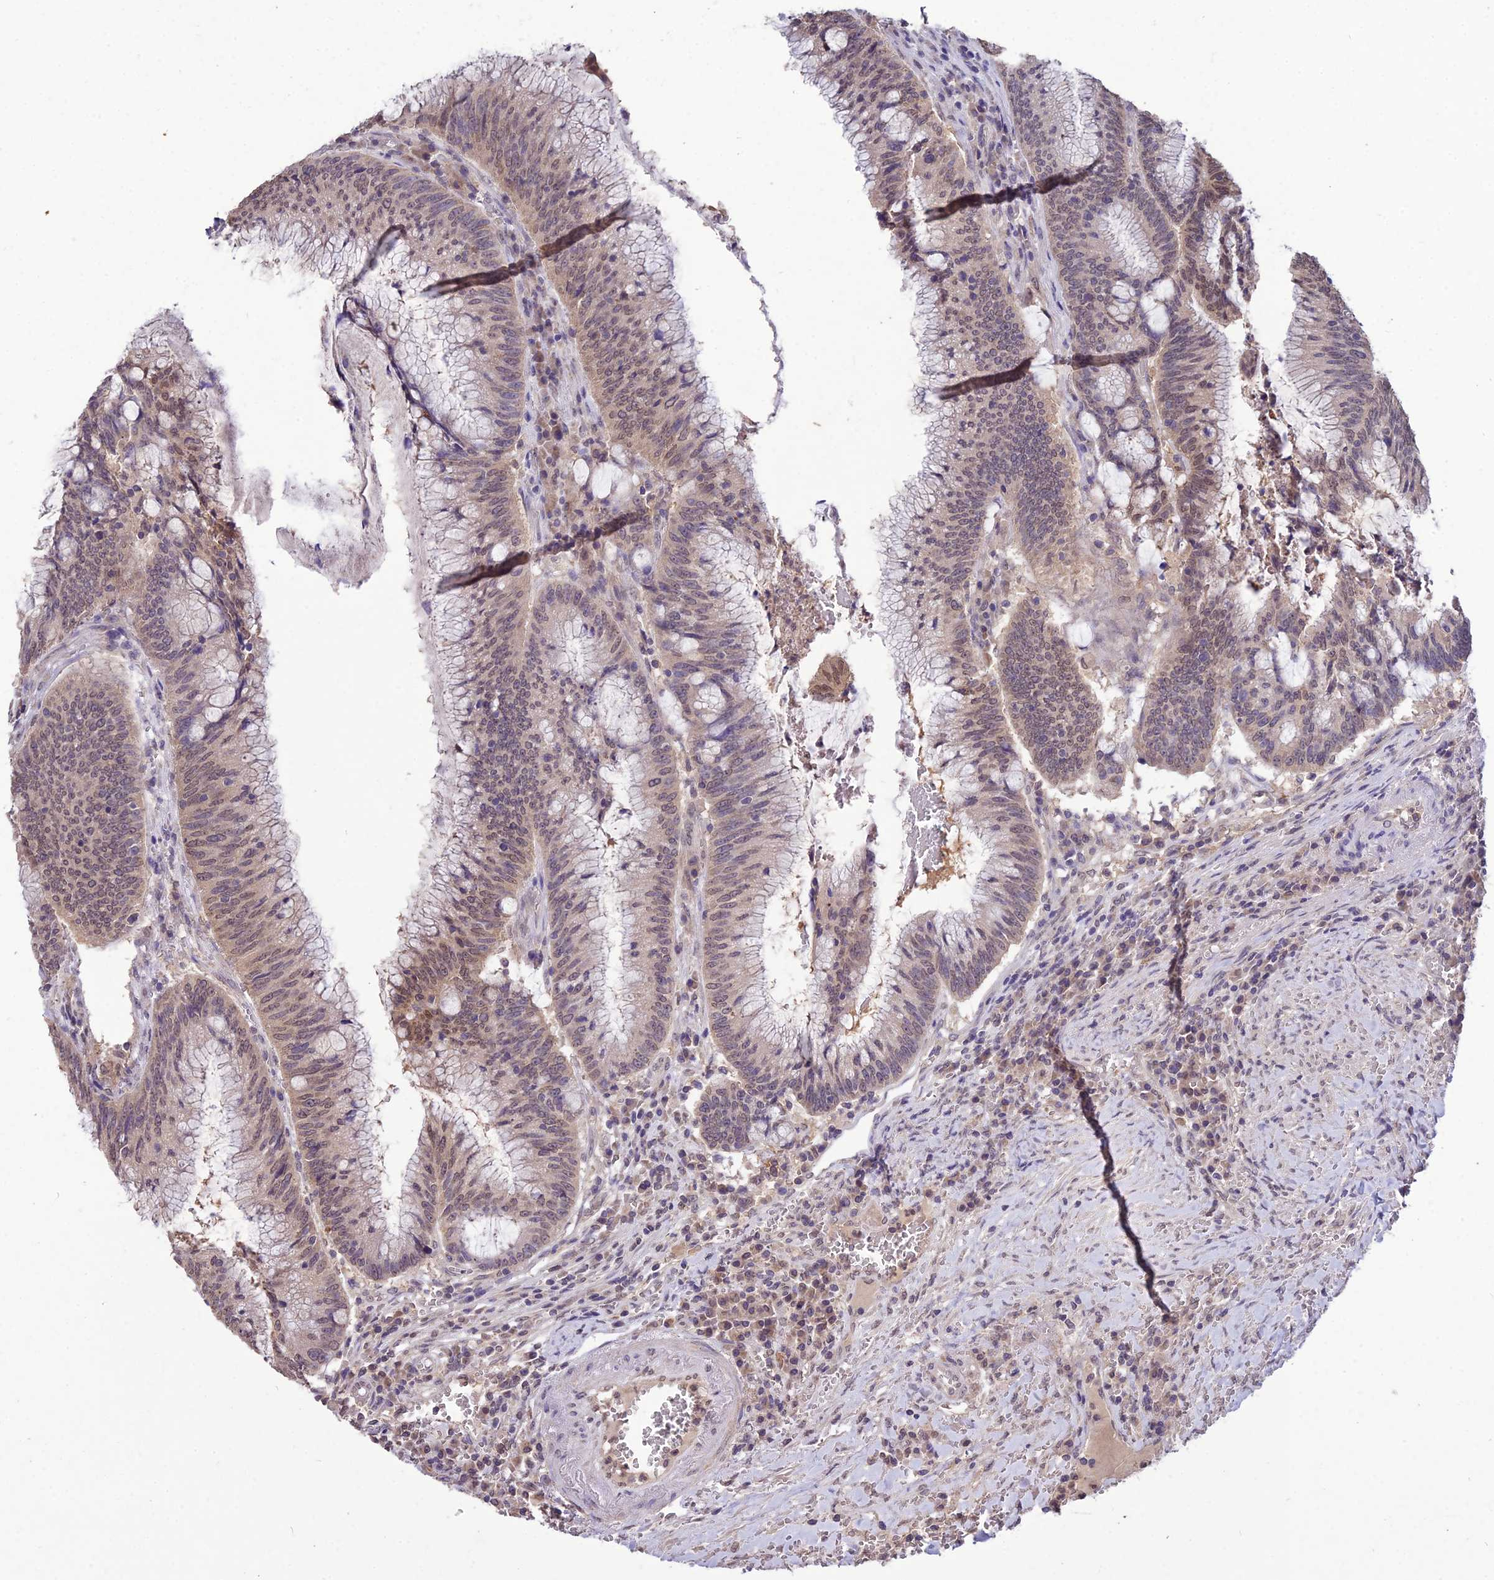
{"staining": {"intensity": "moderate", "quantity": "25%-75%", "location": "cytoplasmic/membranous,nuclear"}, "tissue": "colorectal cancer", "cell_type": "Tumor cells", "image_type": "cancer", "snomed": [{"axis": "morphology", "description": "Adenocarcinoma, NOS"}, {"axis": "topography", "description": "Rectum"}], "caption": "The image reveals a brown stain indicating the presence of a protein in the cytoplasmic/membranous and nuclear of tumor cells in colorectal cancer.", "gene": "PGK1", "patient": {"sex": "female", "age": 77}}